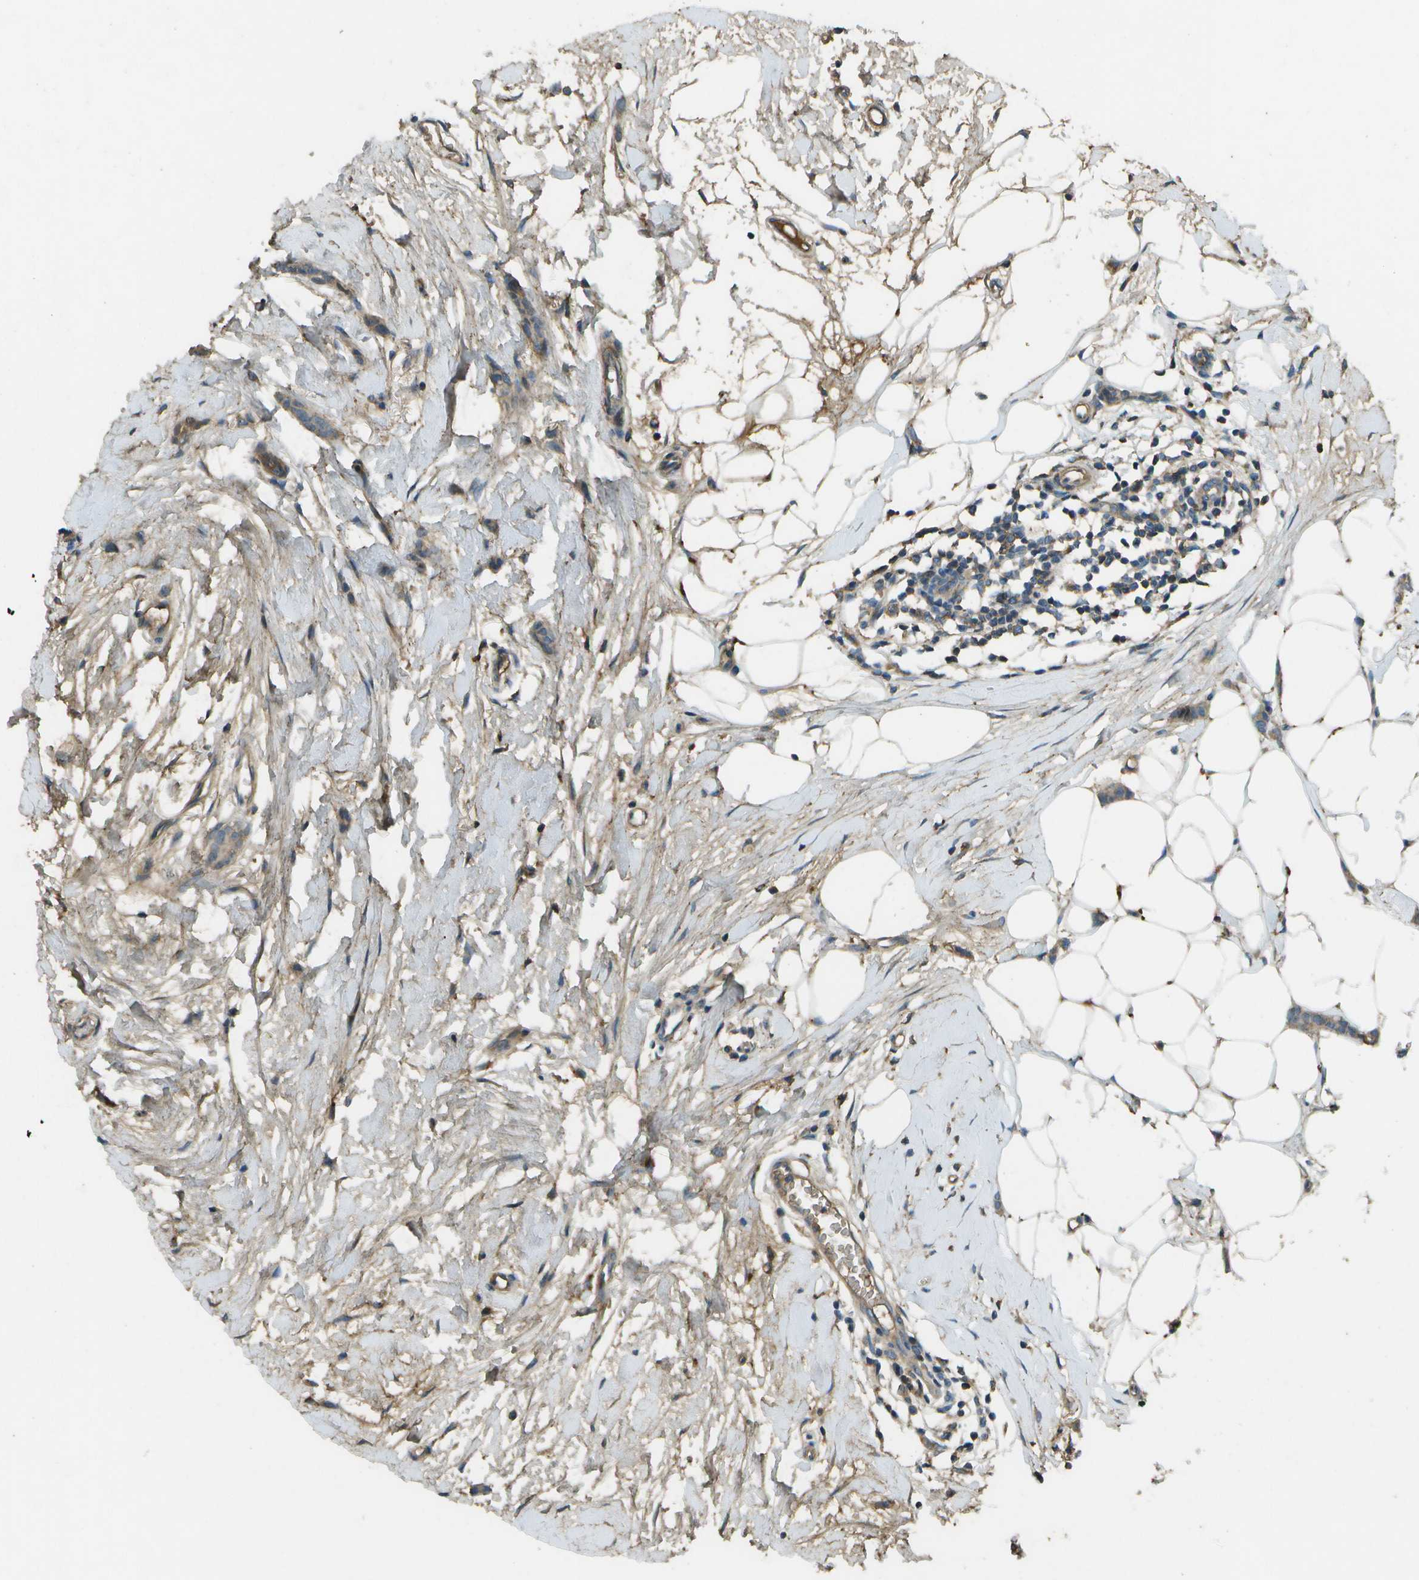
{"staining": {"intensity": "weak", "quantity": ">75%", "location": "cytoplasmic/membranous"}, "tissue": "breast cancer", "cell_type": "Tumor cells", "image_type": "cancer", "snomed": [{"axis": "morphology", "description": "Lobular carcinoma"}, {"axis": "topography", "description": "Skin"}, {"axis": "topography", "description": "Breast"}], "caption": "Human breast cancer (lobular carcinoma) stained with a protein marker displays weak staining in tumor cells.", "gene": "PXYLP1", "patient": {"sex": "female", "age": 46}}